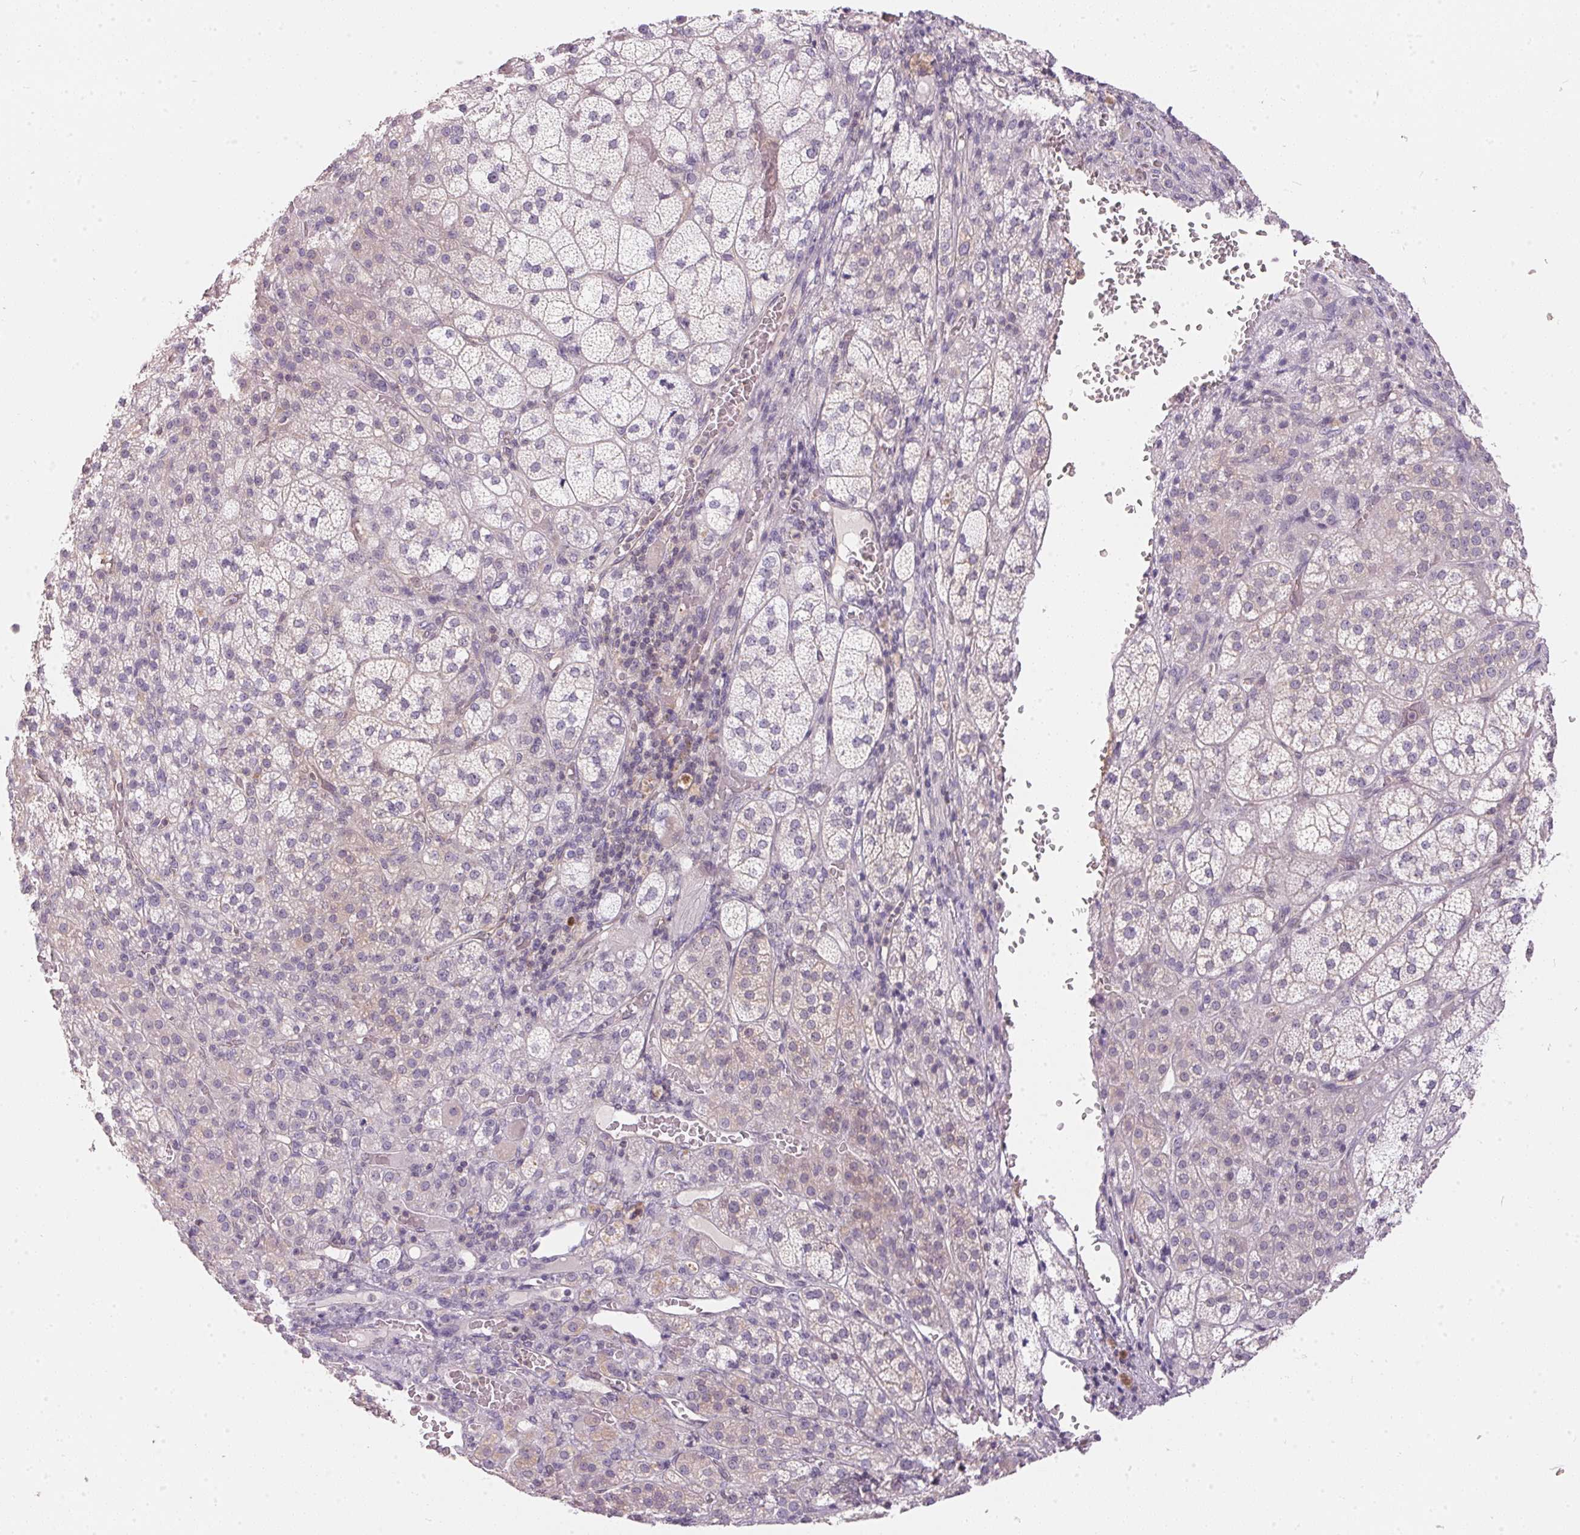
{"staining": {"intensity": "weak", "quantity": "<25%", "location": "cytoplasmic/membranous"}, "tissue": "adrenal gland", "cell_type": "Glandular cells", "image_type": "normal", "snomed": [{"axis": "morphology", "description": "Normal tissue, NOS"}, {"axis": "topography", "description": "Adrenal gland"}], "caption": "This is an immunohistochemistry image of unremarkable adrenal gland. There is no positivity in glandular cells.", "gene": "BLMH", "patient": {"sex": "female", "age": 60}}